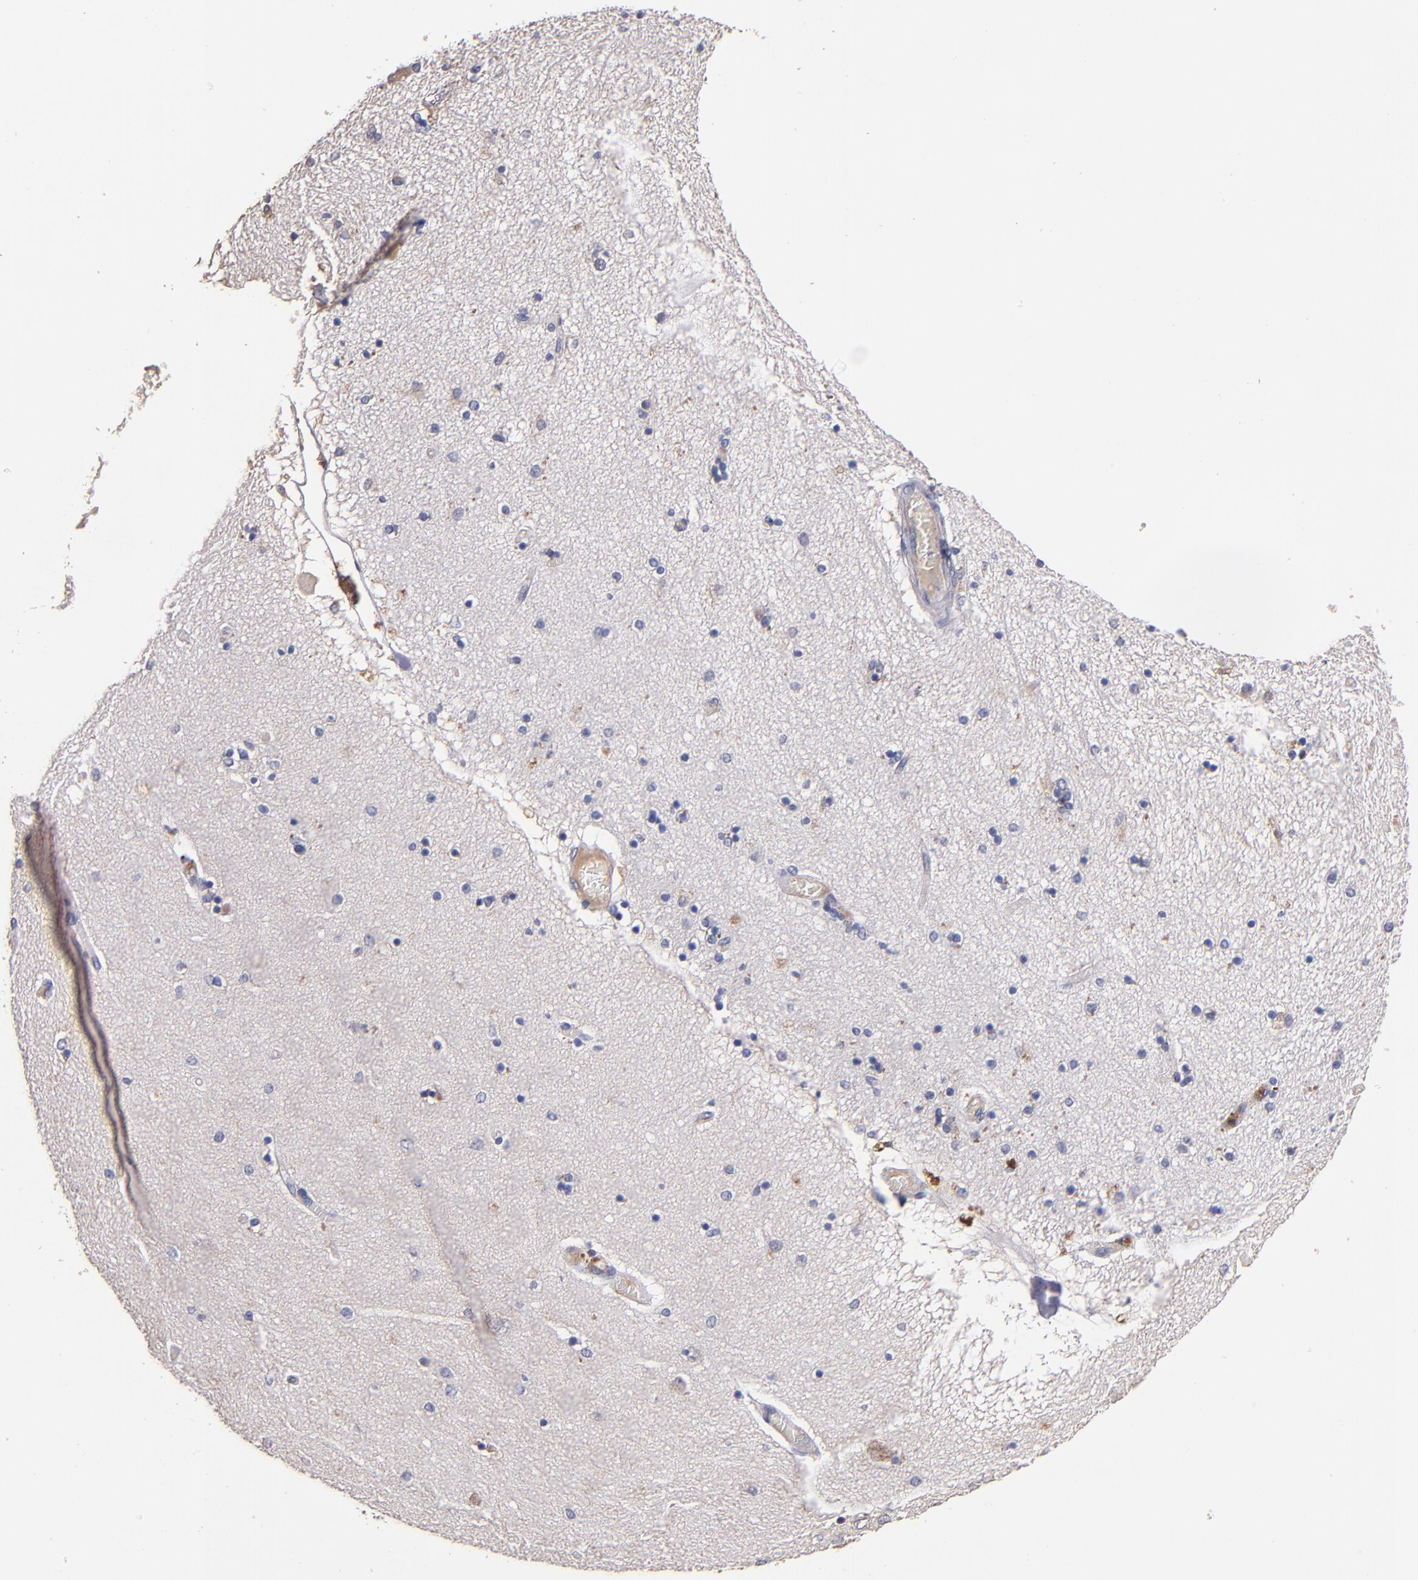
{"staining": {"intensity": "negative", "quantity": "none", "location": "none"}, "tissue": "hippocampus", "cell_type": "Glial cells", "image_type": "normal", "snomed": [{"axis": "morphology", "description": "Normal tissue, NOS"}, {"axis": "topography", "description": "Hippocampus"}], "caption": "DAB immunohistochemical staining of unremarkable human hippocampus reveals no significant staining in glial cells. (IHC, brightfield microscopy, high magnification).", "gene": "TTLL12", "patient": {"sex": "female", "age": 54}}